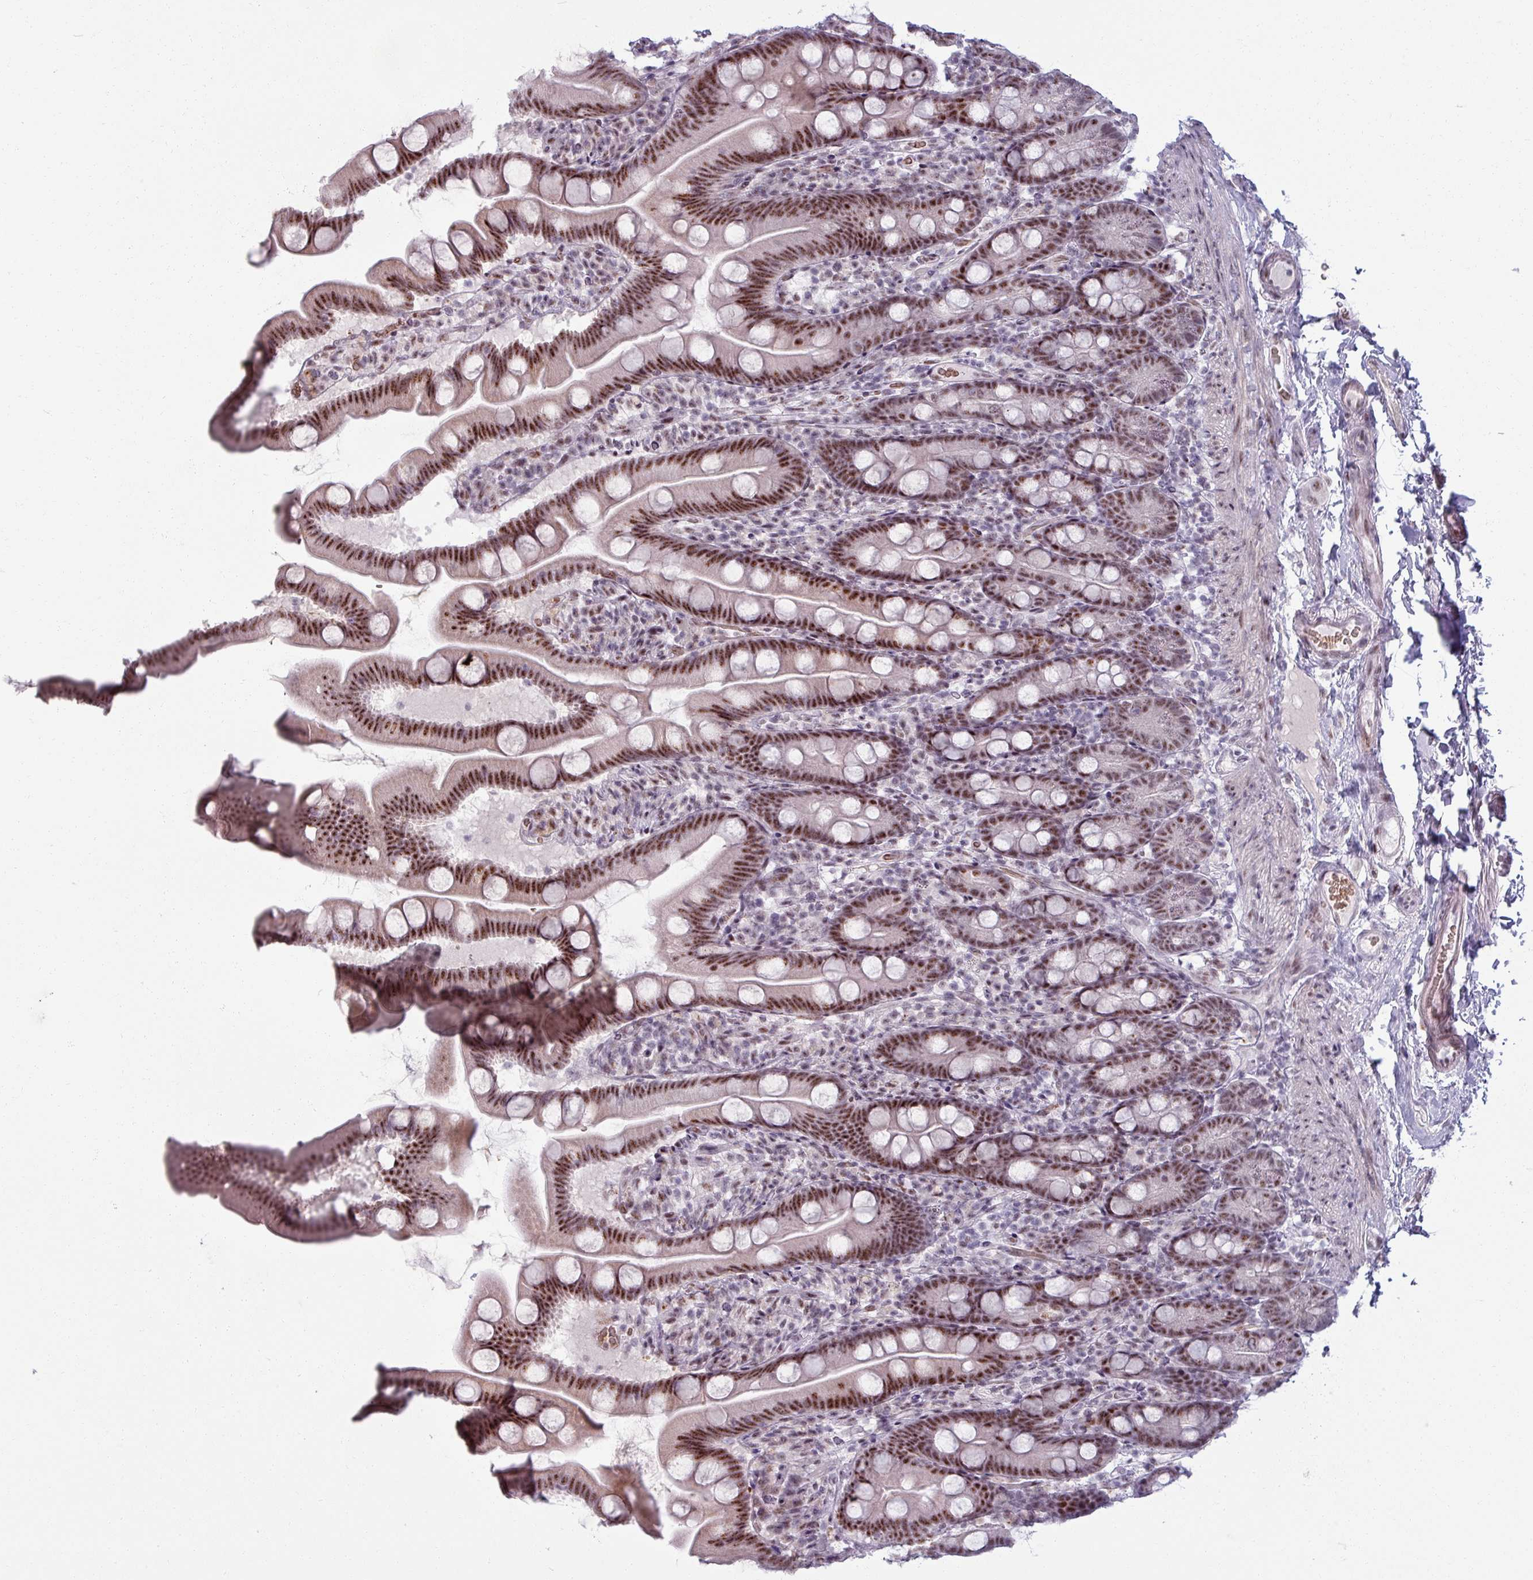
{"staining": {"intensity": "strong", "quantity": ">75%", "location": "nuclear"}, "tissue": "small intestine", "cell_type": "Glandular cells", "image_type": "normal", "snomed": [{"axis": "morphology", "description": "Normal tissue, NOS"}, {"axis": "topography", "description": "Small intestine"}], "caption": "Immunohistochemistry (IHC) micrograph of benign small intestine: human small intestine stained using immunohistochemistry displays high levels of strong protein expression localized specifically in the nuclear of glandular cells, appearing as a nuclear brown color.", "gene": "NCOR1", "patient": {"sex": "female", "age": 68}}